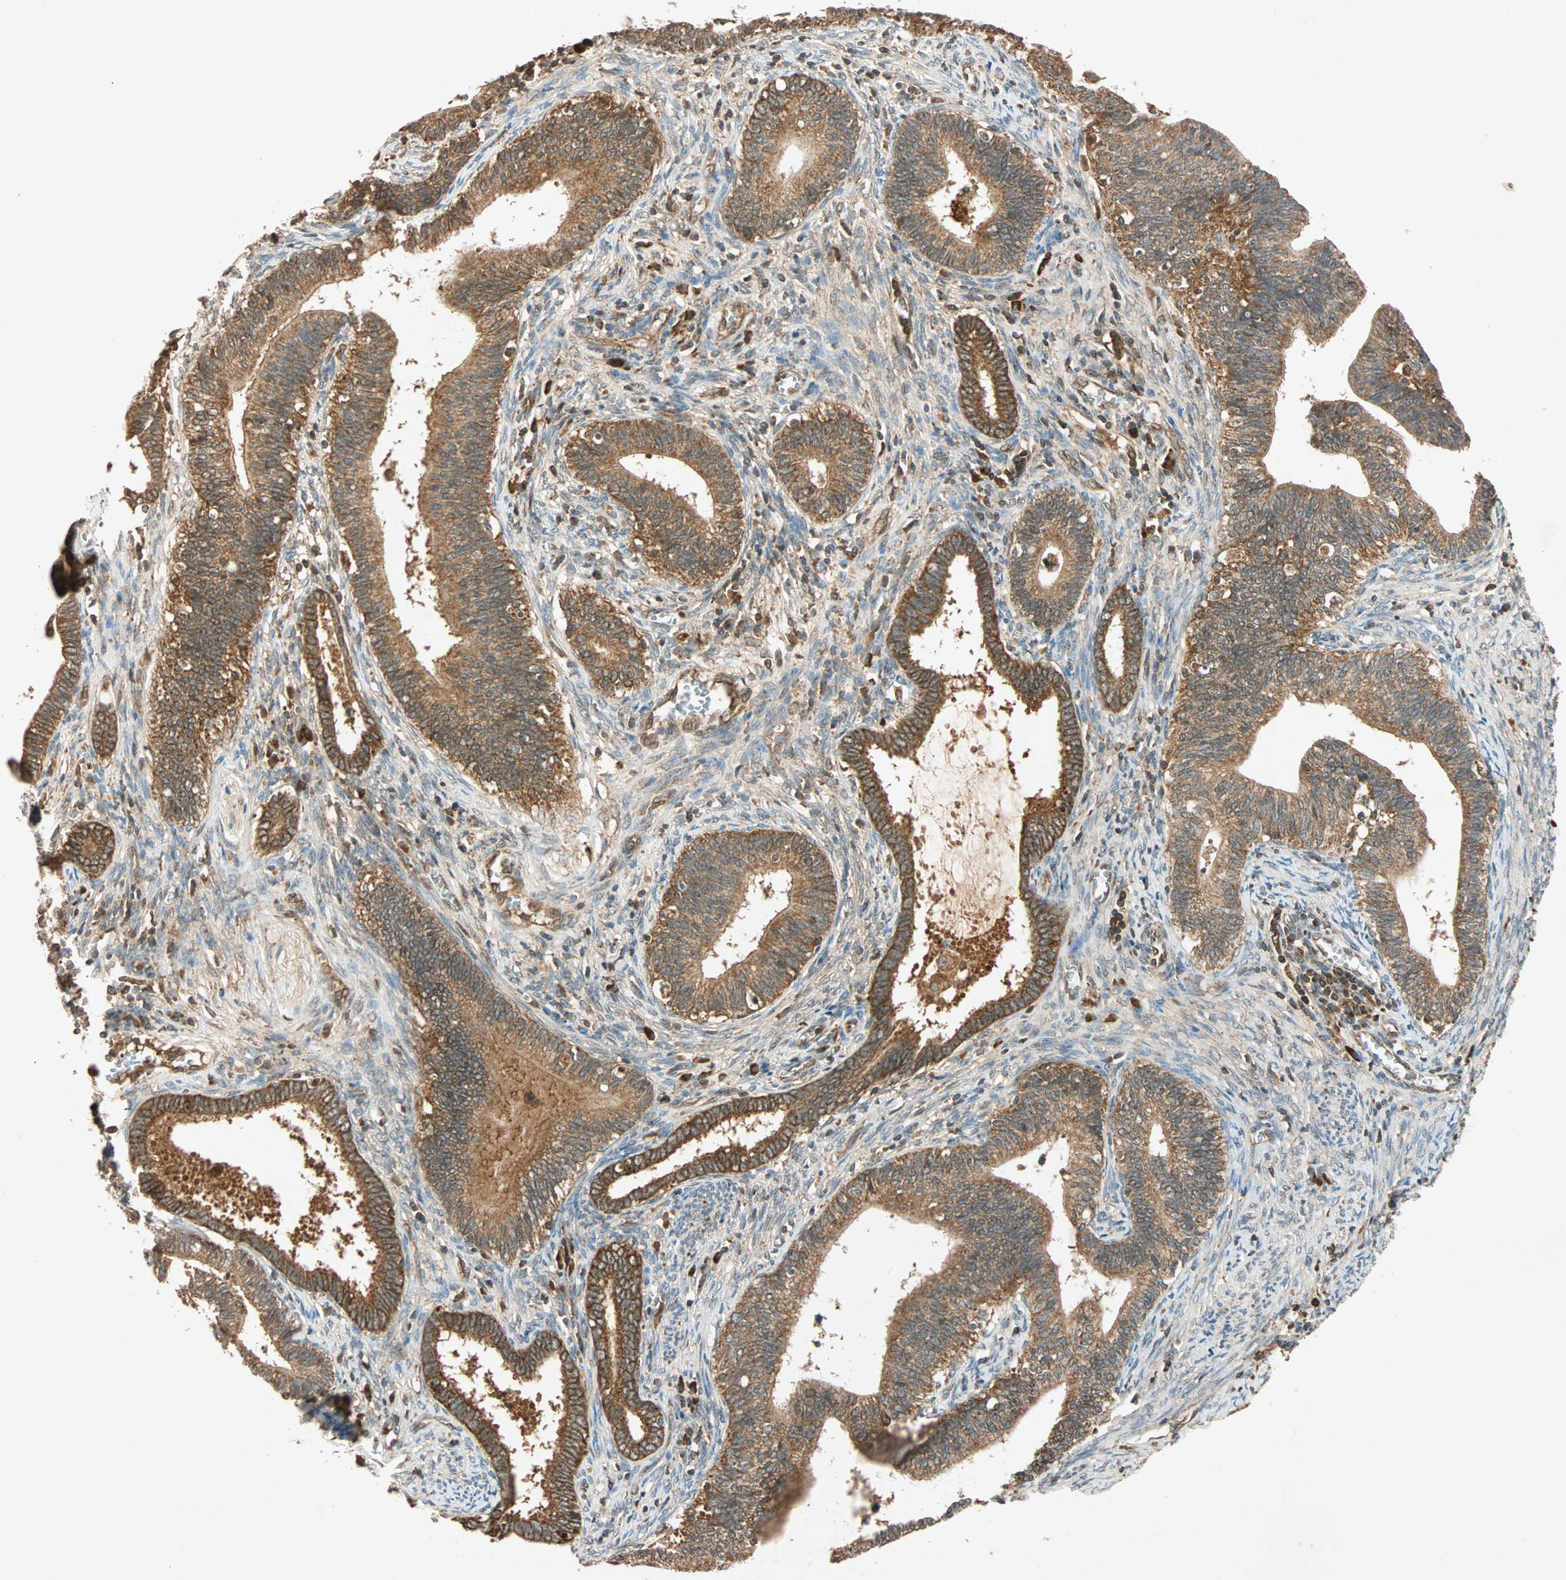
{"staining": {"intensity": "moderate", "quantity": ">75%", "location": "cytoplasmic/membranous"}, "tissue": "cervical cancer", "cell_type": "Tumor cells", "image_type": "cancer", "snomed": [{"axis": "morphology", "description": "Adenocarcinoma, NOS"}, {"axis": "topography", "description": "Cervix"}], "caption": "Adenocarcinoma (cervical) stained for a protein demonstrates moderate cytoplasmic/membranous positivity in tumor cells.", "gene": "MAPK1", "patient": {"sex": "female", "age": 44}}